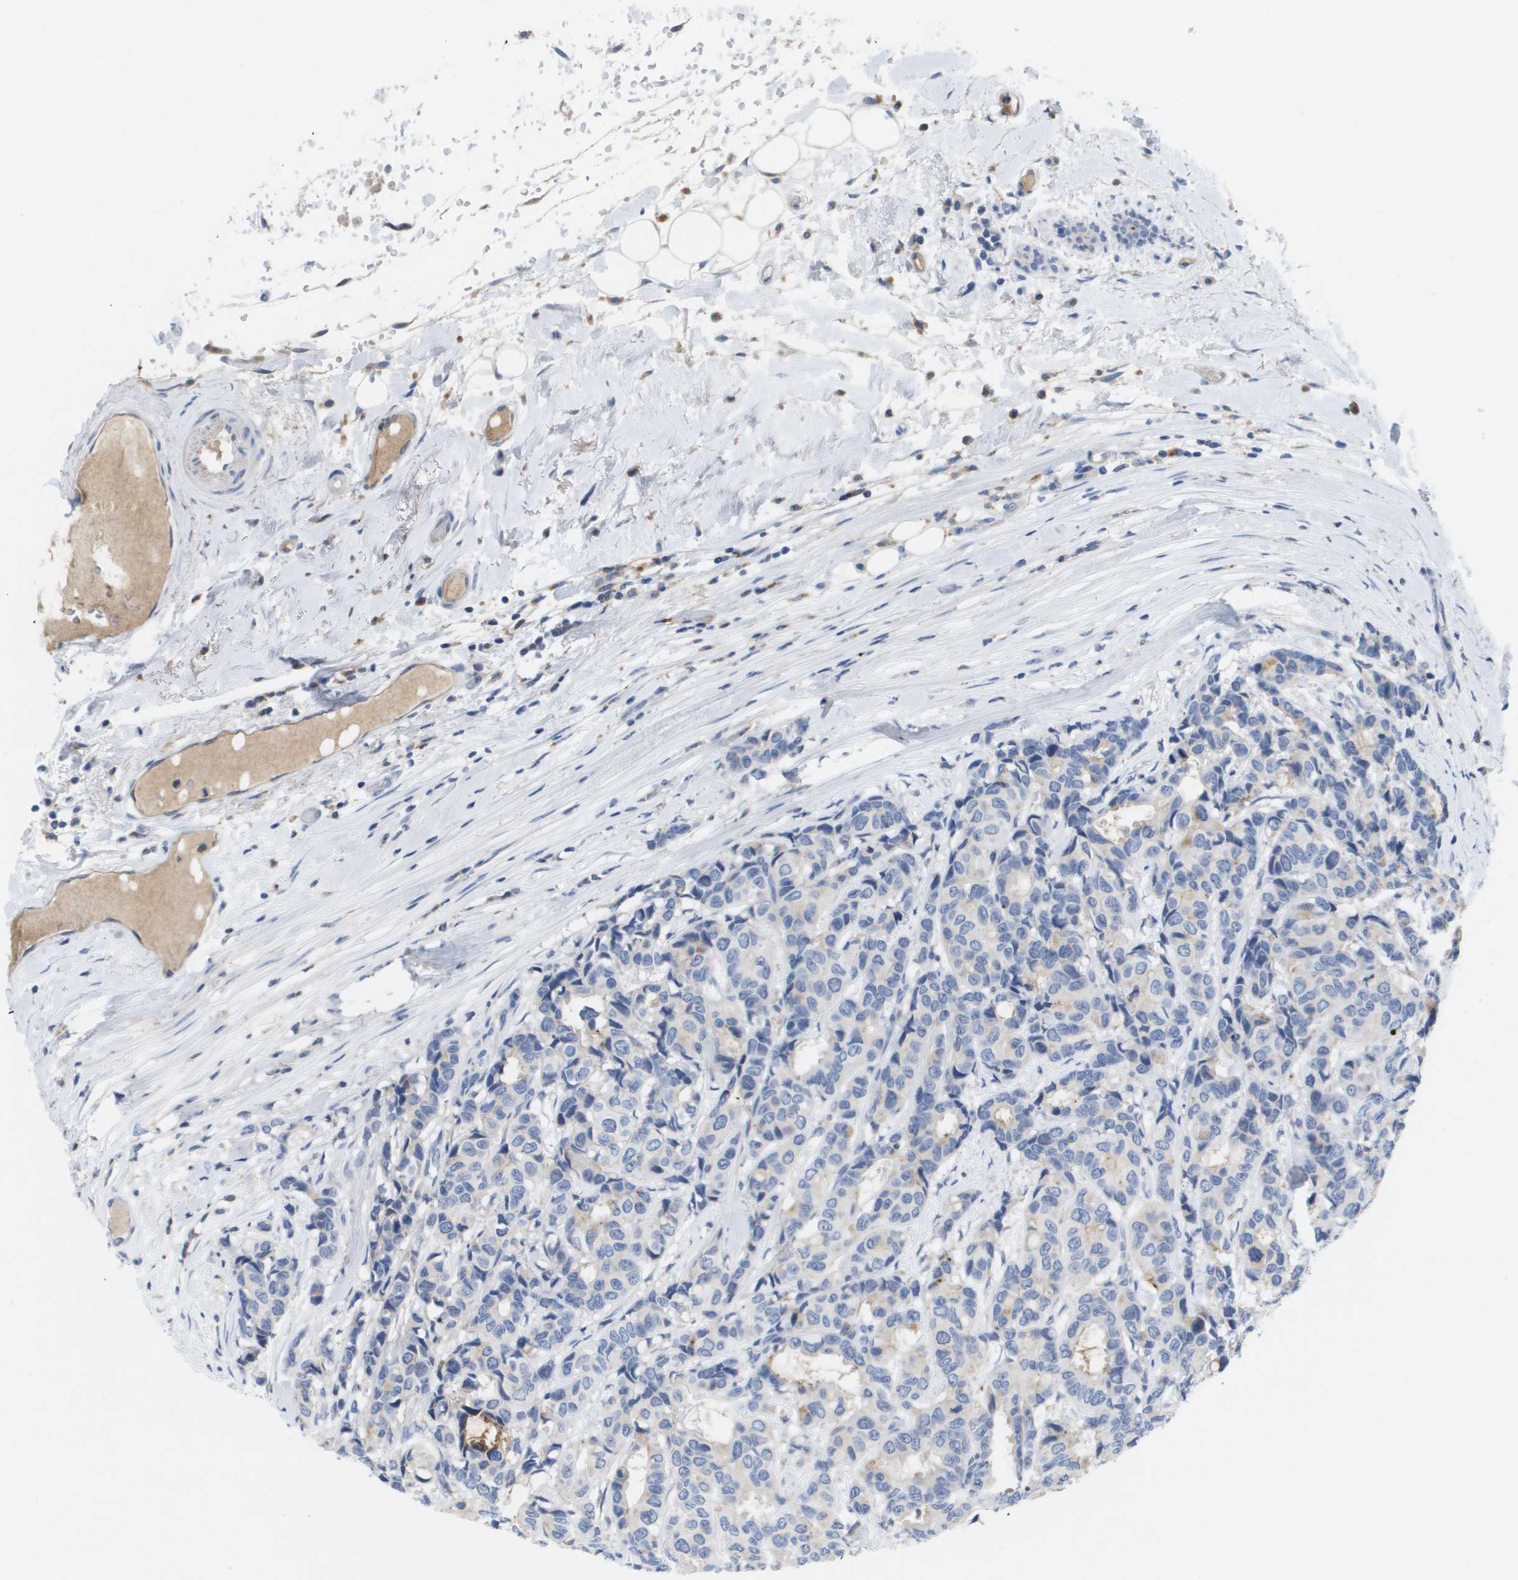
{"staining": {"intensity": "negative", "quantity": "none", "location": "none"}, "tissue": "breast cancer", "cell_type": "Tumor cells", "image_type": "cancer", "snomed": [{"axis": "morphology", "description": "Duct carcinoma"}, {"axis": "topography", "description": "Breast"}], "caption": "Human breast infiltrating ductal carcinoma stained for a protein using immunohistochemistry exhibits no positivity in tumor cells.", "gene": "LIPG", "patient": {"sex": "female", "age": 87}}